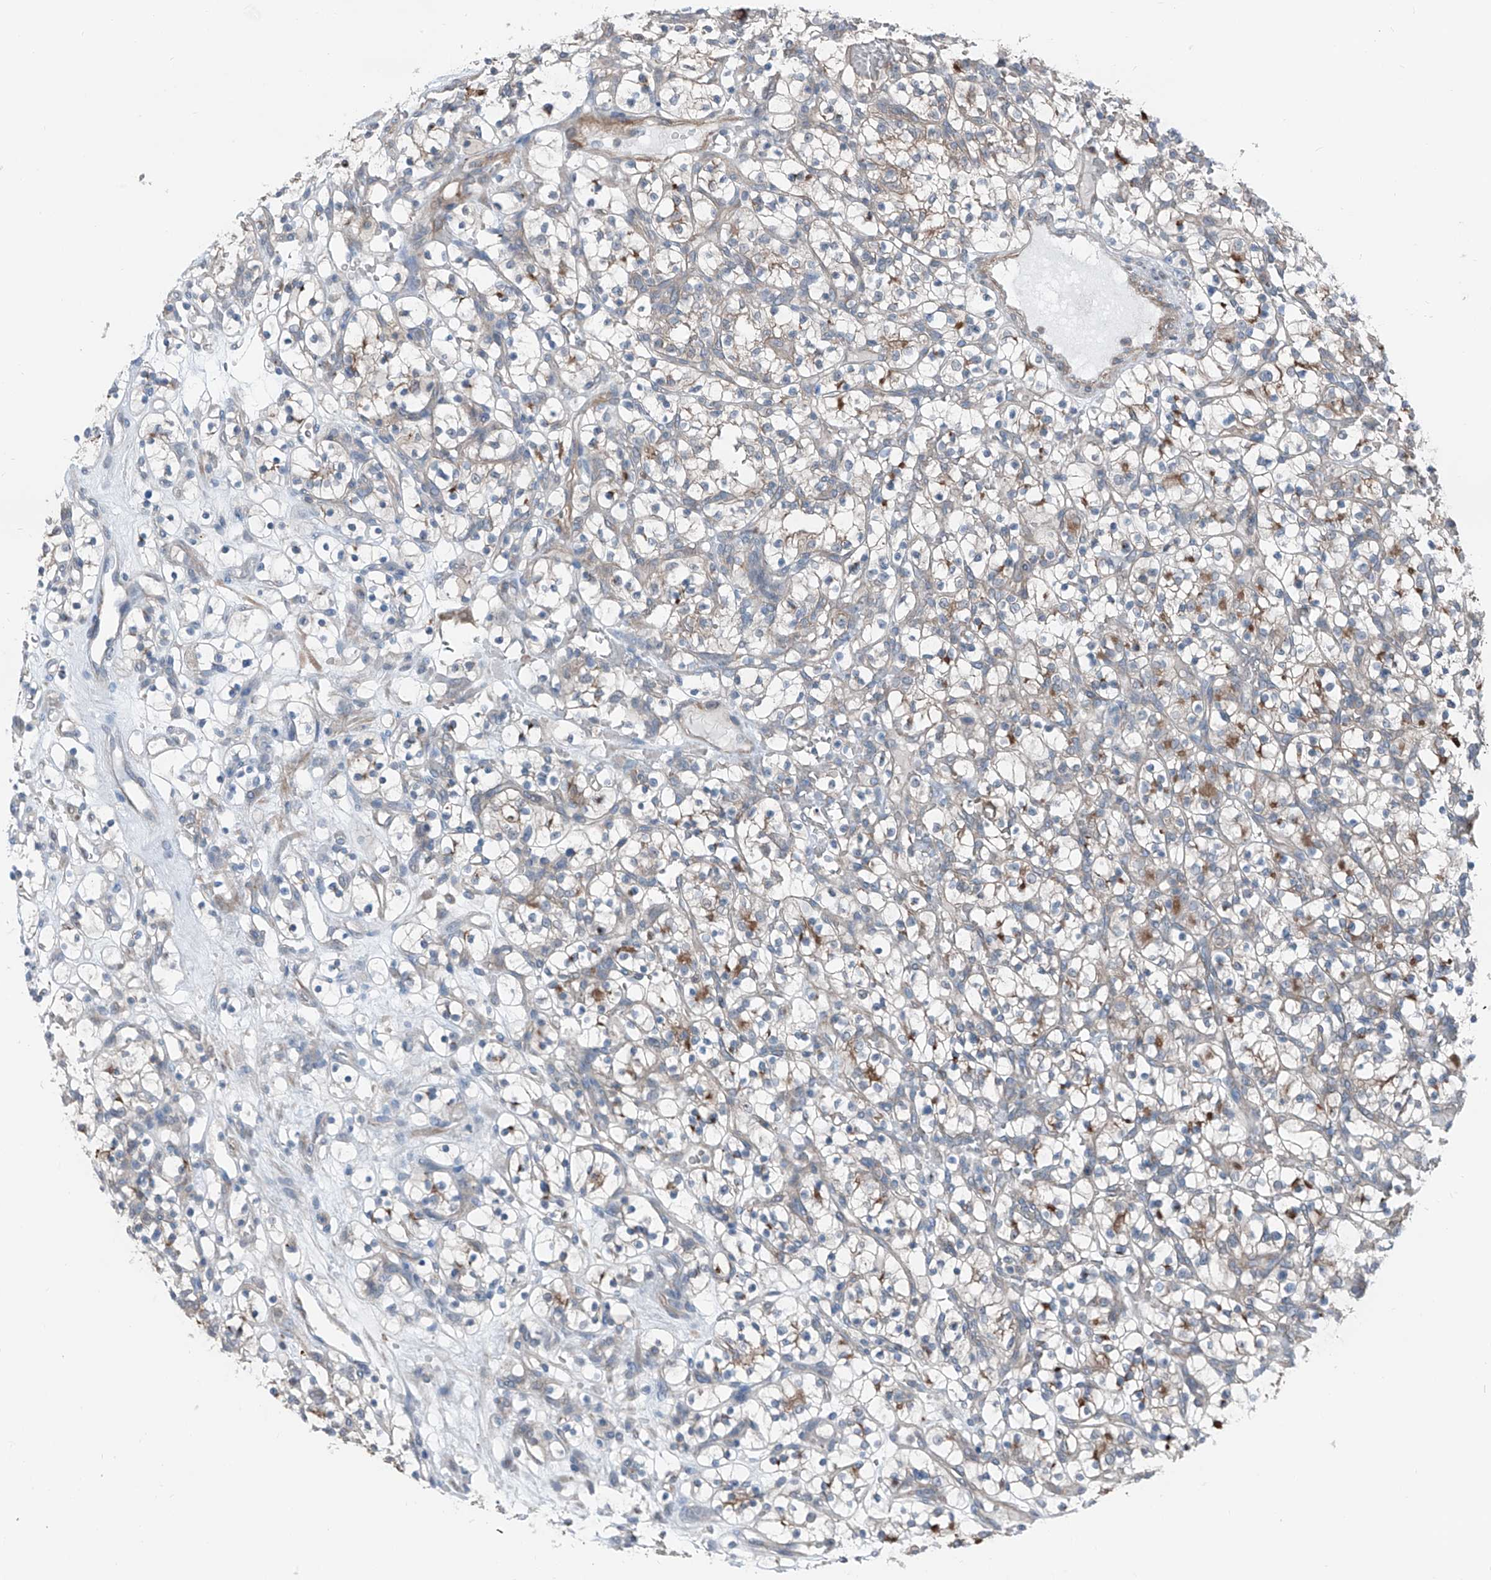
{"staining": {"intensity": "negative", "quantity": "none", "location": "none"}, "tissue": "renal cancer", "cell_type": "Tumor cells", "image_type": "cancer", "snomed": [{"axis": "morphology", "description": "Adenocarcinoma, NOS"}, {"axis": "topography", "description": "Kidney"}], "caption": "Photomicrograph shows no protein staining in tumor cells of renal cancer tissue.", "gene": "HSPB11", "patient": {"sex": "female", "age": 57}}